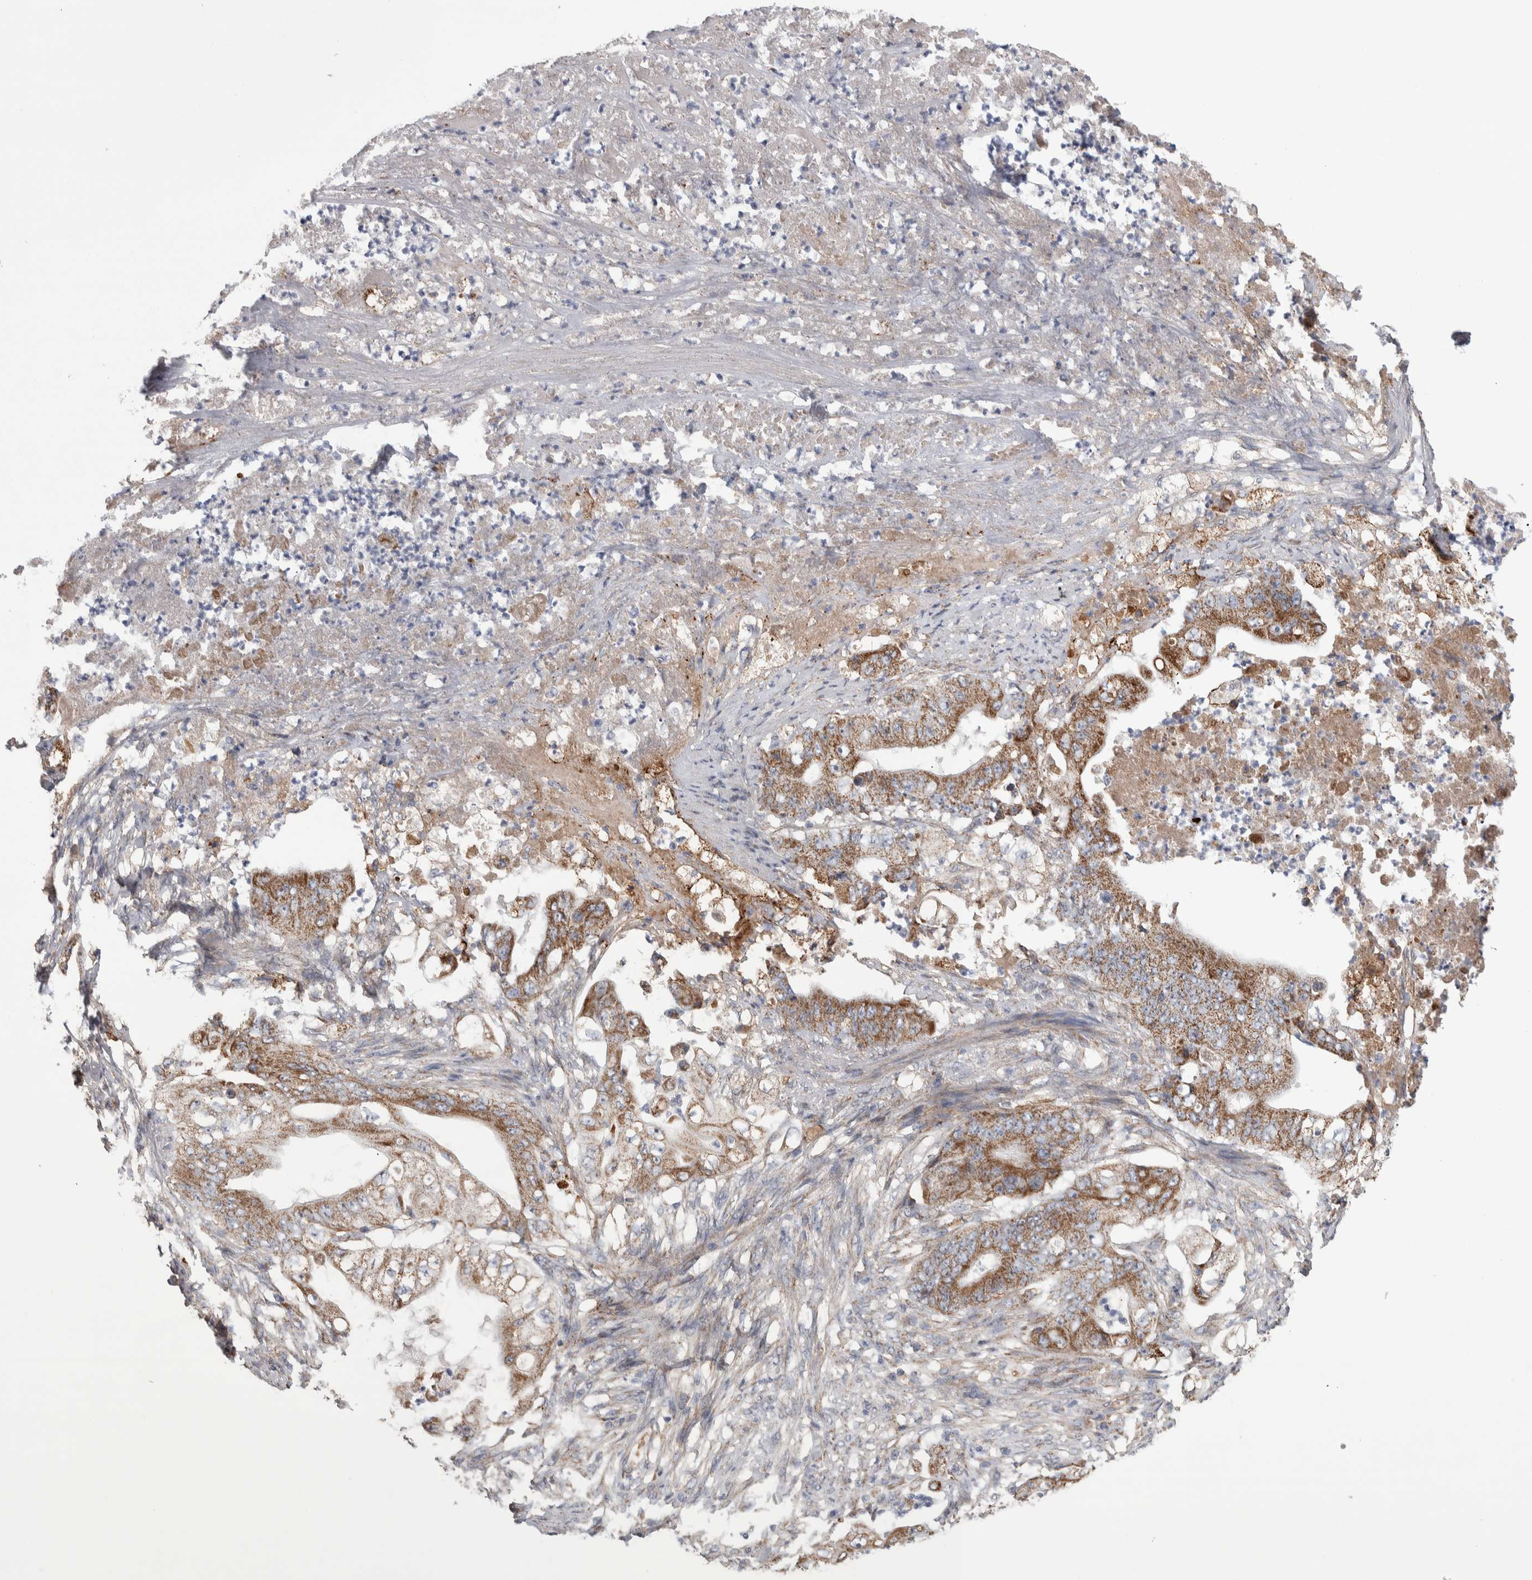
{"staining": {"intensity": "moderate", "quantity": ">75%", "location": "cytoplasmic/membranous"}, "tissue": "stomach cancer", "cell_type": "Tumor cells", "image_type": "cancer", "snomed": [{"axis": "morphology", "description": "Adenocarcinoma, NOS"}, {"axis": "topography", "description": "Stomach"}], "caption": "This micrograph exhibits stomach cancer stained with immunohistochemistry to label a protein in brown. The cytoplasmic/membranous of tumor cells show moderate positivity for the protein. Nuclei are counter-stained blue.", "gene": "SCO1", "patient": {"sex": "female", "age": 73}}